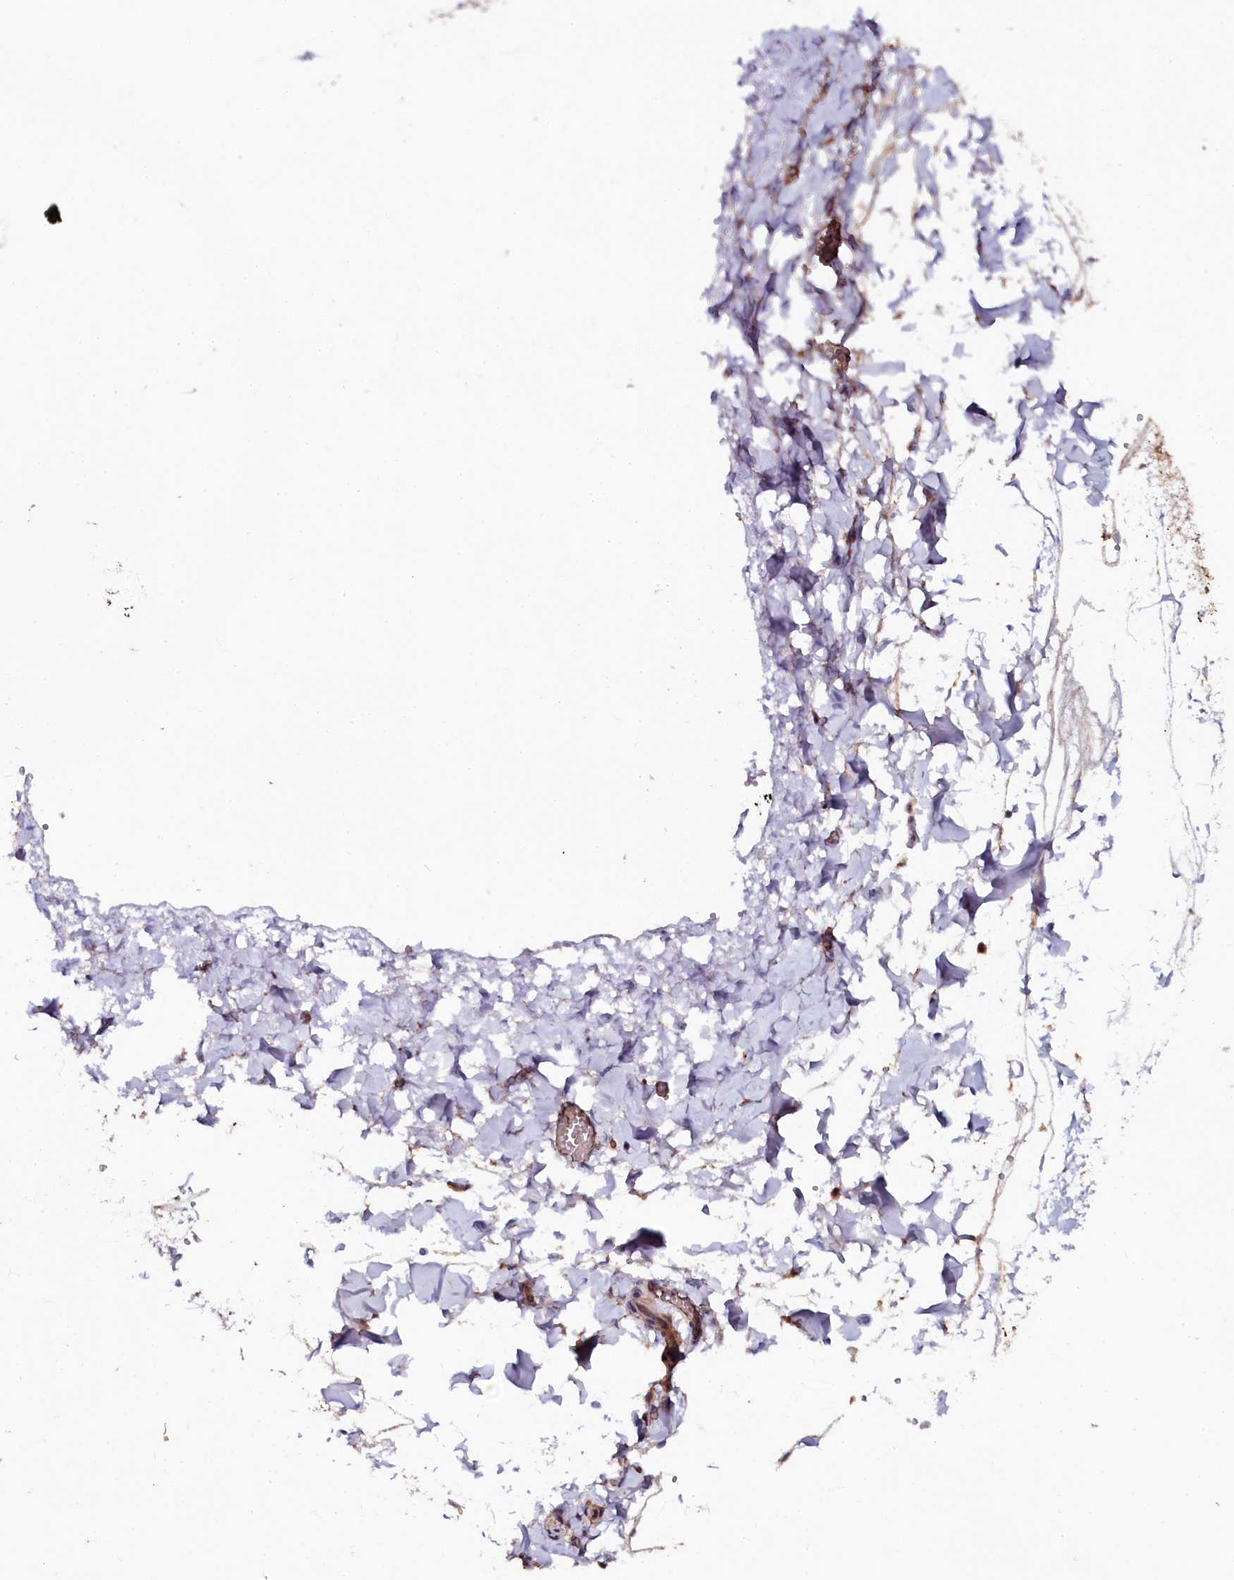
{"staining": {"intensity": "negative", "quantity": "none", "location": "none"}, "tissue": "adipose tissue", "cell_type": "Adipocytes", "image_type": "normal", "snomed": [{"axis": "morphology", "description": "Normal tissue, NOS"}, {"axis": "topography", "description": "Gallbladder"}, {"axis": "topography", "description": "Peripheral nerve tissue"}], "caption": "This histopathology image is of normal adipose tissue stained with immunohistochemistry to label a protein in brown with the nuclei are counter-stained blue. There is no positivity in adipocytes. (DAB immunohistochemistry (IHC), high magnification).", "gene": "APPL2", "patient": {"sex": "male", "age": 38}}